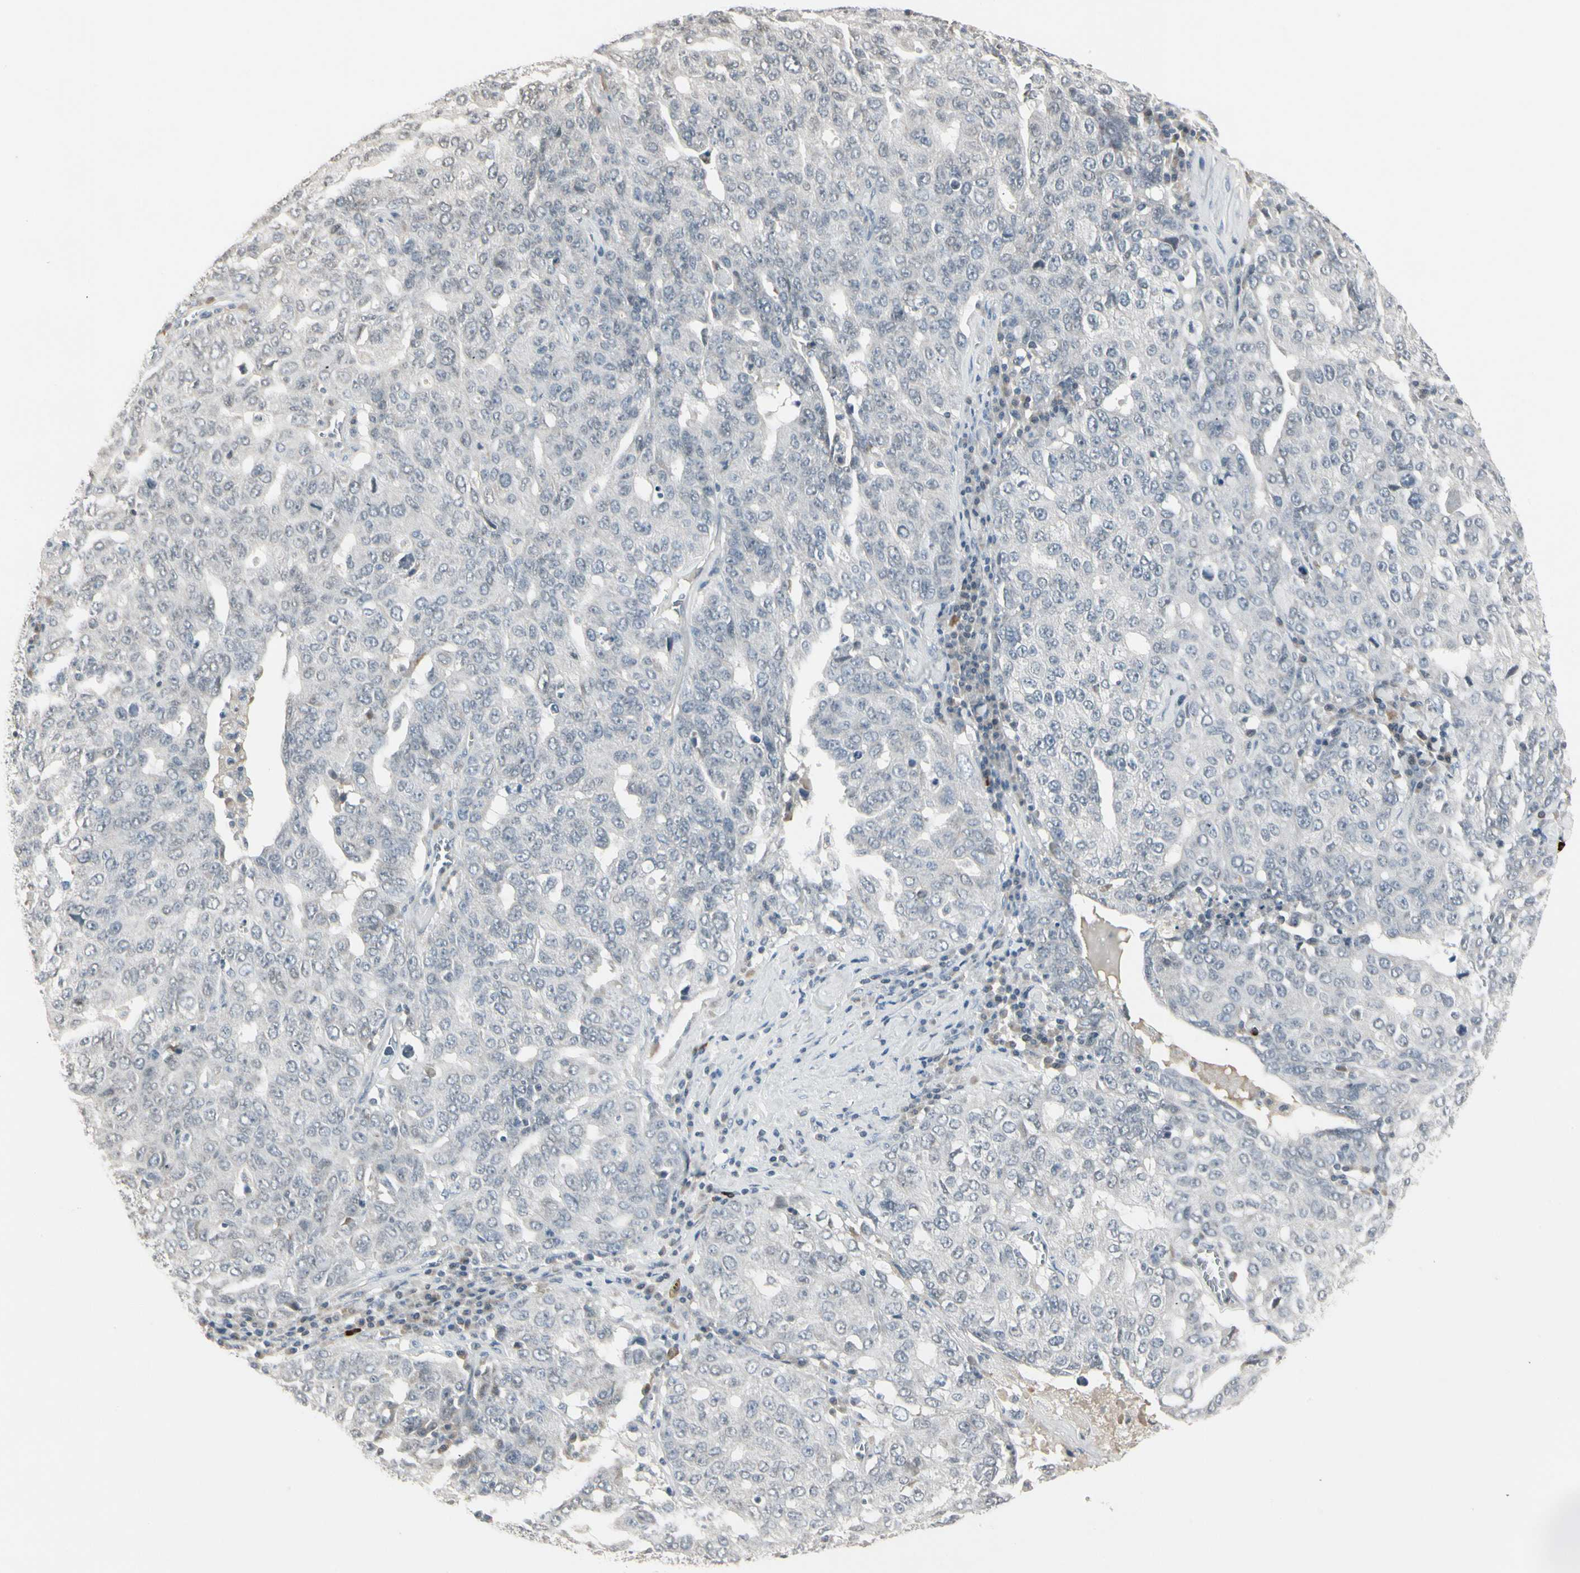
{"staining": {"intensity": "negative", "quantity": "none", "location": "none"}, "tissue": "ovarian cancer", "cell_type": "Tumor cells", "image_type": "cancer", "snomed": [{"axis": "morphology", "description": "Carcinoma, endometroid"}, {"axis": "topography", "description": "Ovary"}], "caption": "An immunohistochemistry (IHC) photomicrograph of ovarian endometroid carcinoma is shown. There is no staining in tumor cells of ovarian endometroid carcinoma.", "gene": "DMPK", "patient": {"sex": "female", "age": 62}}